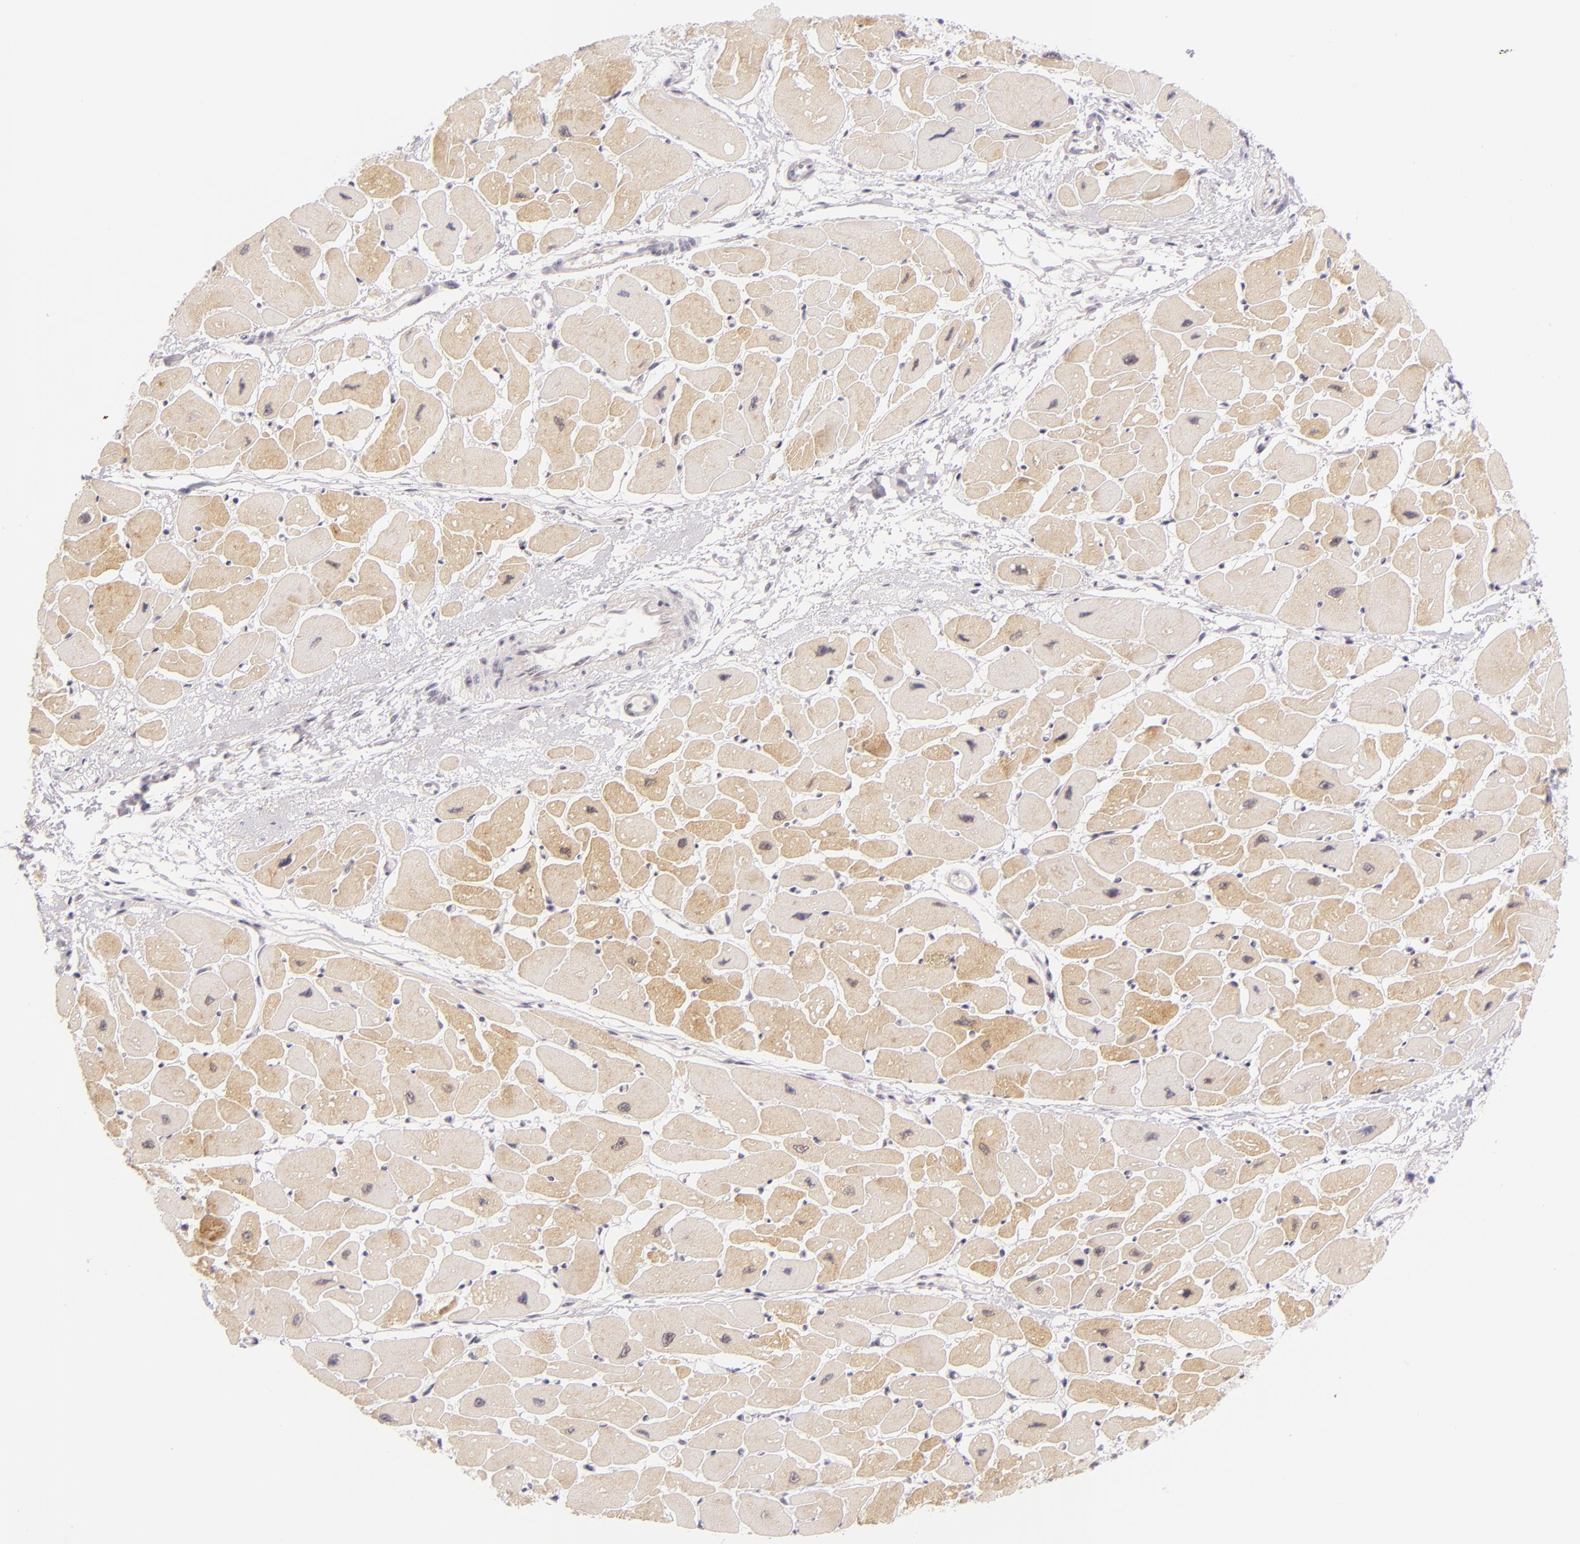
{"staining": {"intensity": "moderate", "quantity": "25%-75%", "location": "cytoplasmic/membranous"}, "tissue": "heart muscle", "cell_type": "Cardiomyocytes", "image_type": "normal", "snomed": [{"axis": "morphology", "description": "Normal tissue, NOS"}, {"axis": "topography", "description": "Heart"}], "caption": "Immunohistochemistry (IHC) photomicrograph of benign heart muscle: human heart muscle stained using immunohistochemistry demonstrates medium levels of moderate protein expression localized specifically in the cytoplasmic/membranous of cardiomyocytes, appearing as a cytoplasmic/membranous brown color.", "gene": "BCL3", "patient": {"sex": "female", "age": 54}}